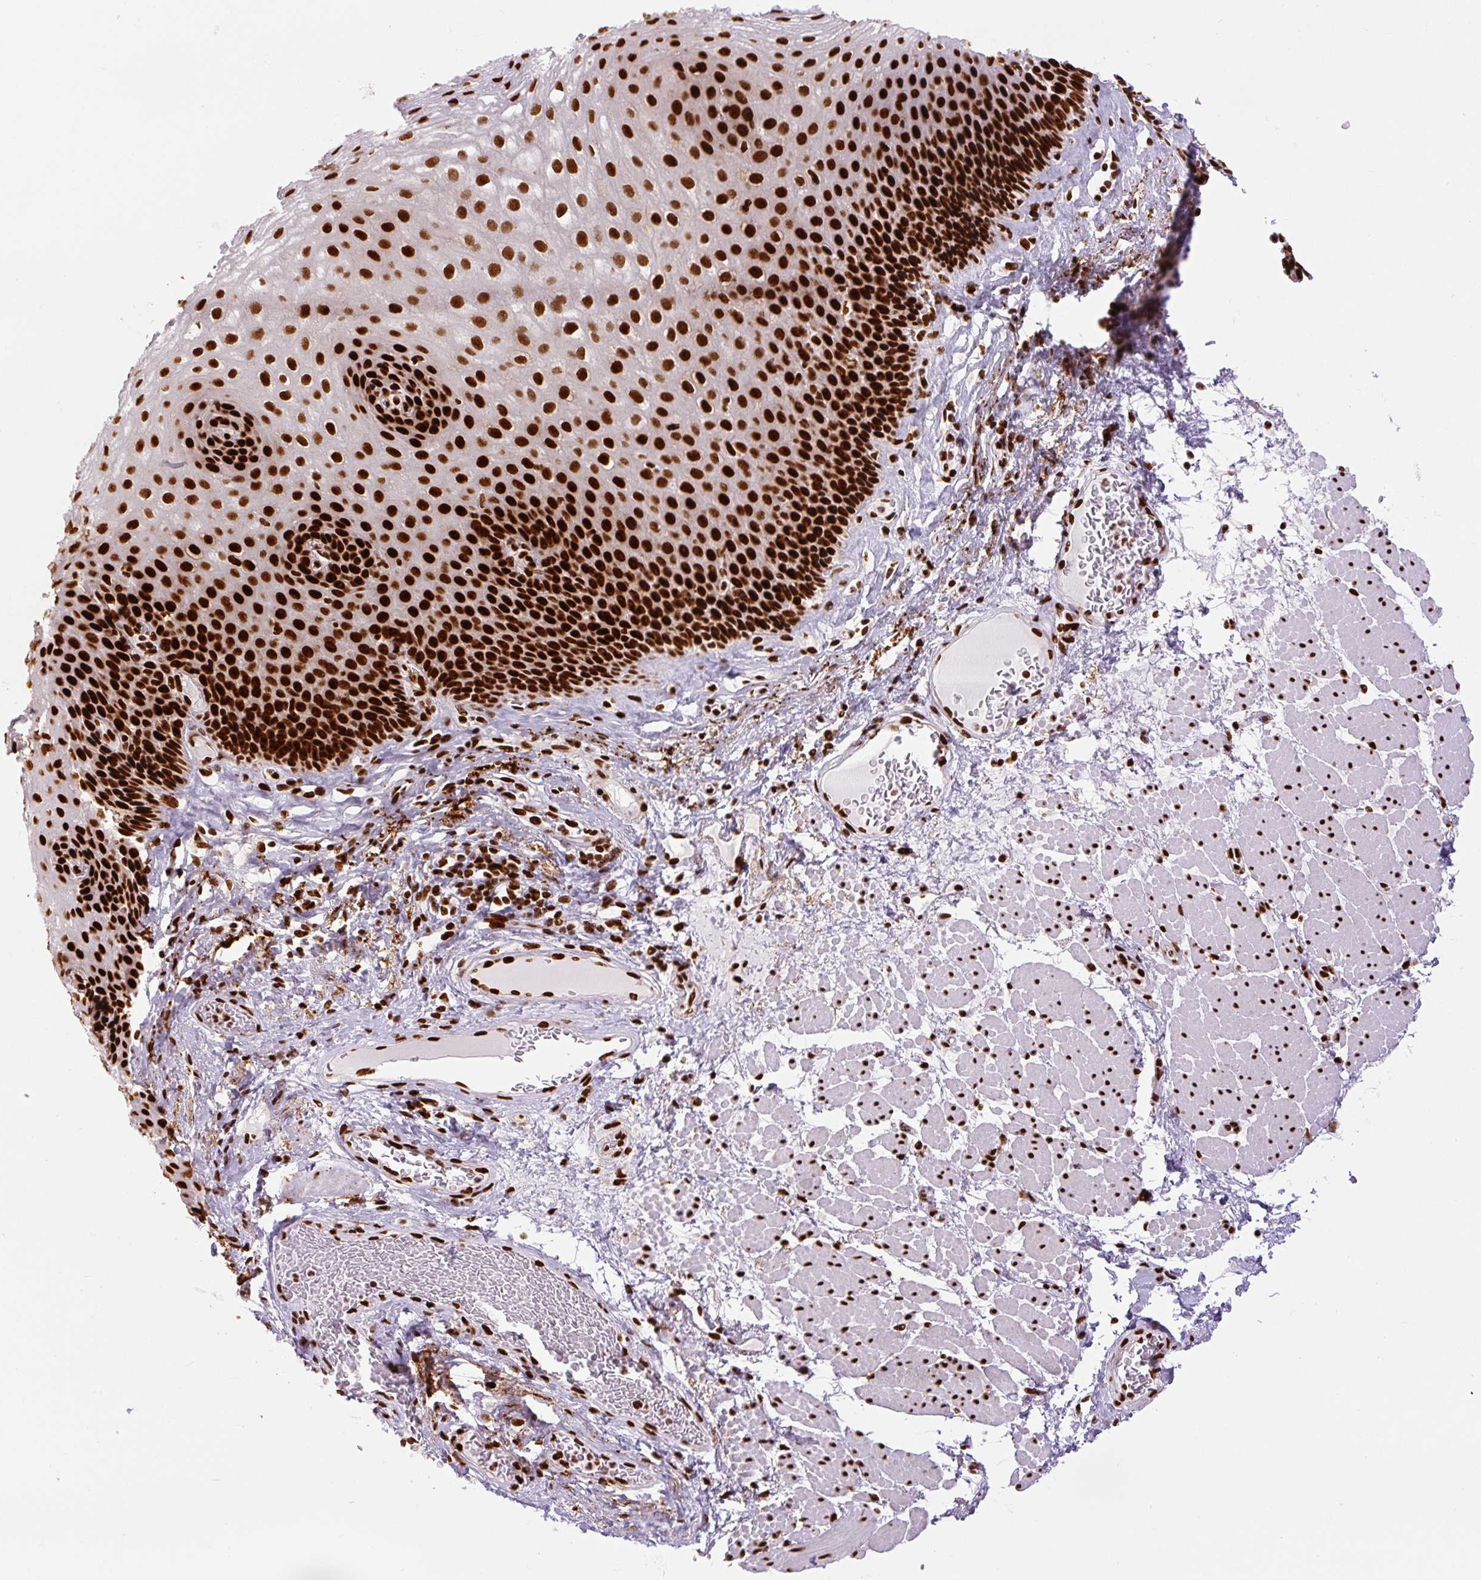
{"staining": {"intensity": "strong", "quantity": ">75%", "location": "nuclear"}, "tissue": "esophagus", "cell_type": "Squamous epithelial cells", "image_type": "normal", "snomed": [{"axis": "morphology", "description": "Normal tissue, NOS"}, {"axis": "topography", "description": "Esophagus"}], "caption": "Squamous epithelial cells display high levels of strong nuclear positivity in approximately >75% of cells in benign esophagus.", "gene": "FUS", "patient": {"sex": "female", "age": 66}}